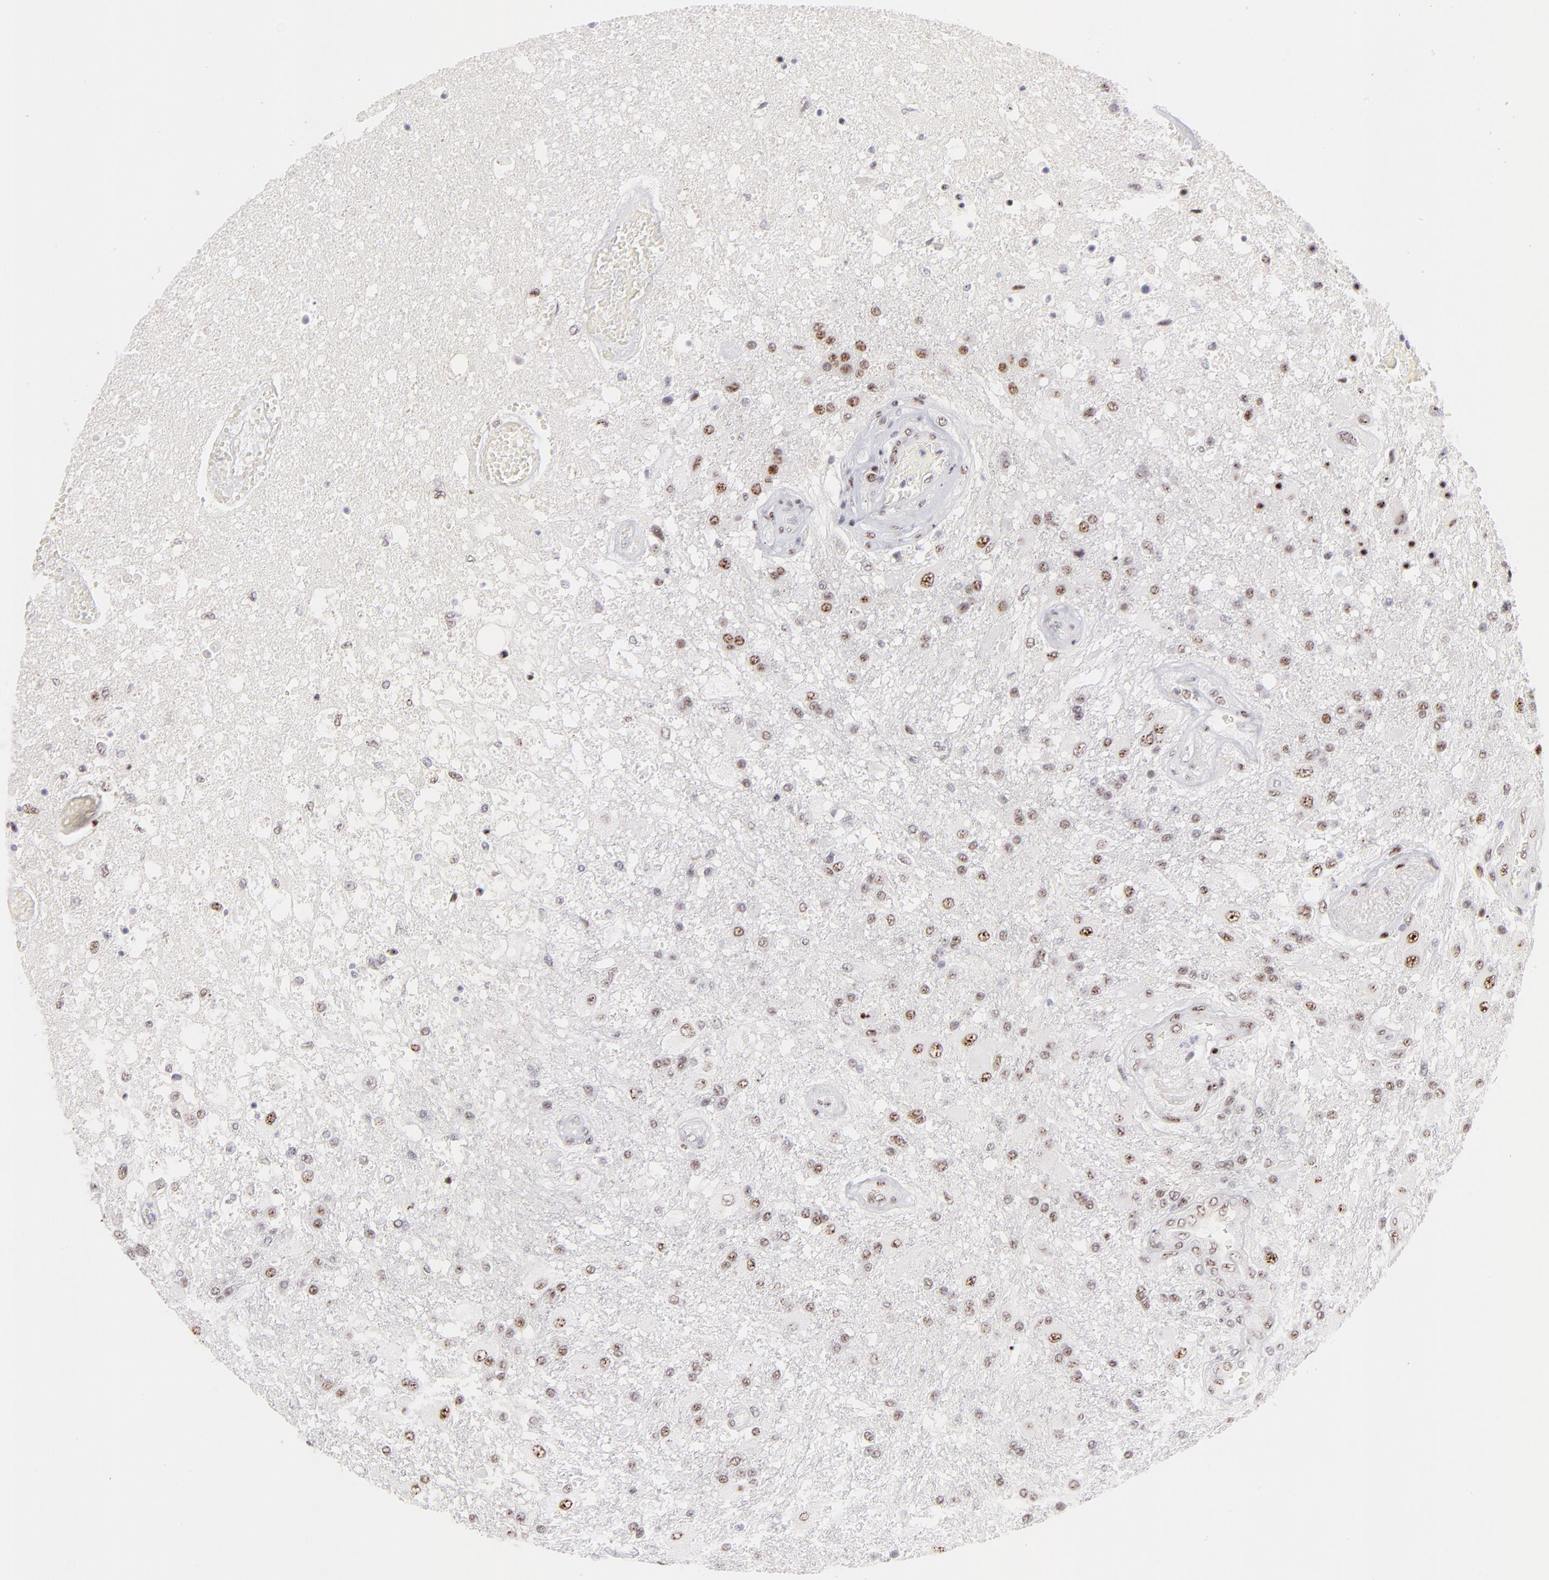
{"staining": {"intensity": "moderate", "quantity": "25%-75%", "location": "nuclear"}, "tissue": "glioma", "cell_type": "Tumor cells", "image_type": "cancer", "snomed": [{"axis": "morphology", "description": "Glioma, malignant, High grade"}, {"axis": "topography", "description": "Cerebral cortex"}], "caption": "Immunohistochemical staining of glioma exhibits moderate nuclear protein expression in approximately 25%-75% of tumor cells. Using DAB (brown) and hematoxylin (blue) stains, captured at high magnification using brightfield microscopy.", "gene": "CDC25C", "patient": {"sex": "male", "age": 79}}